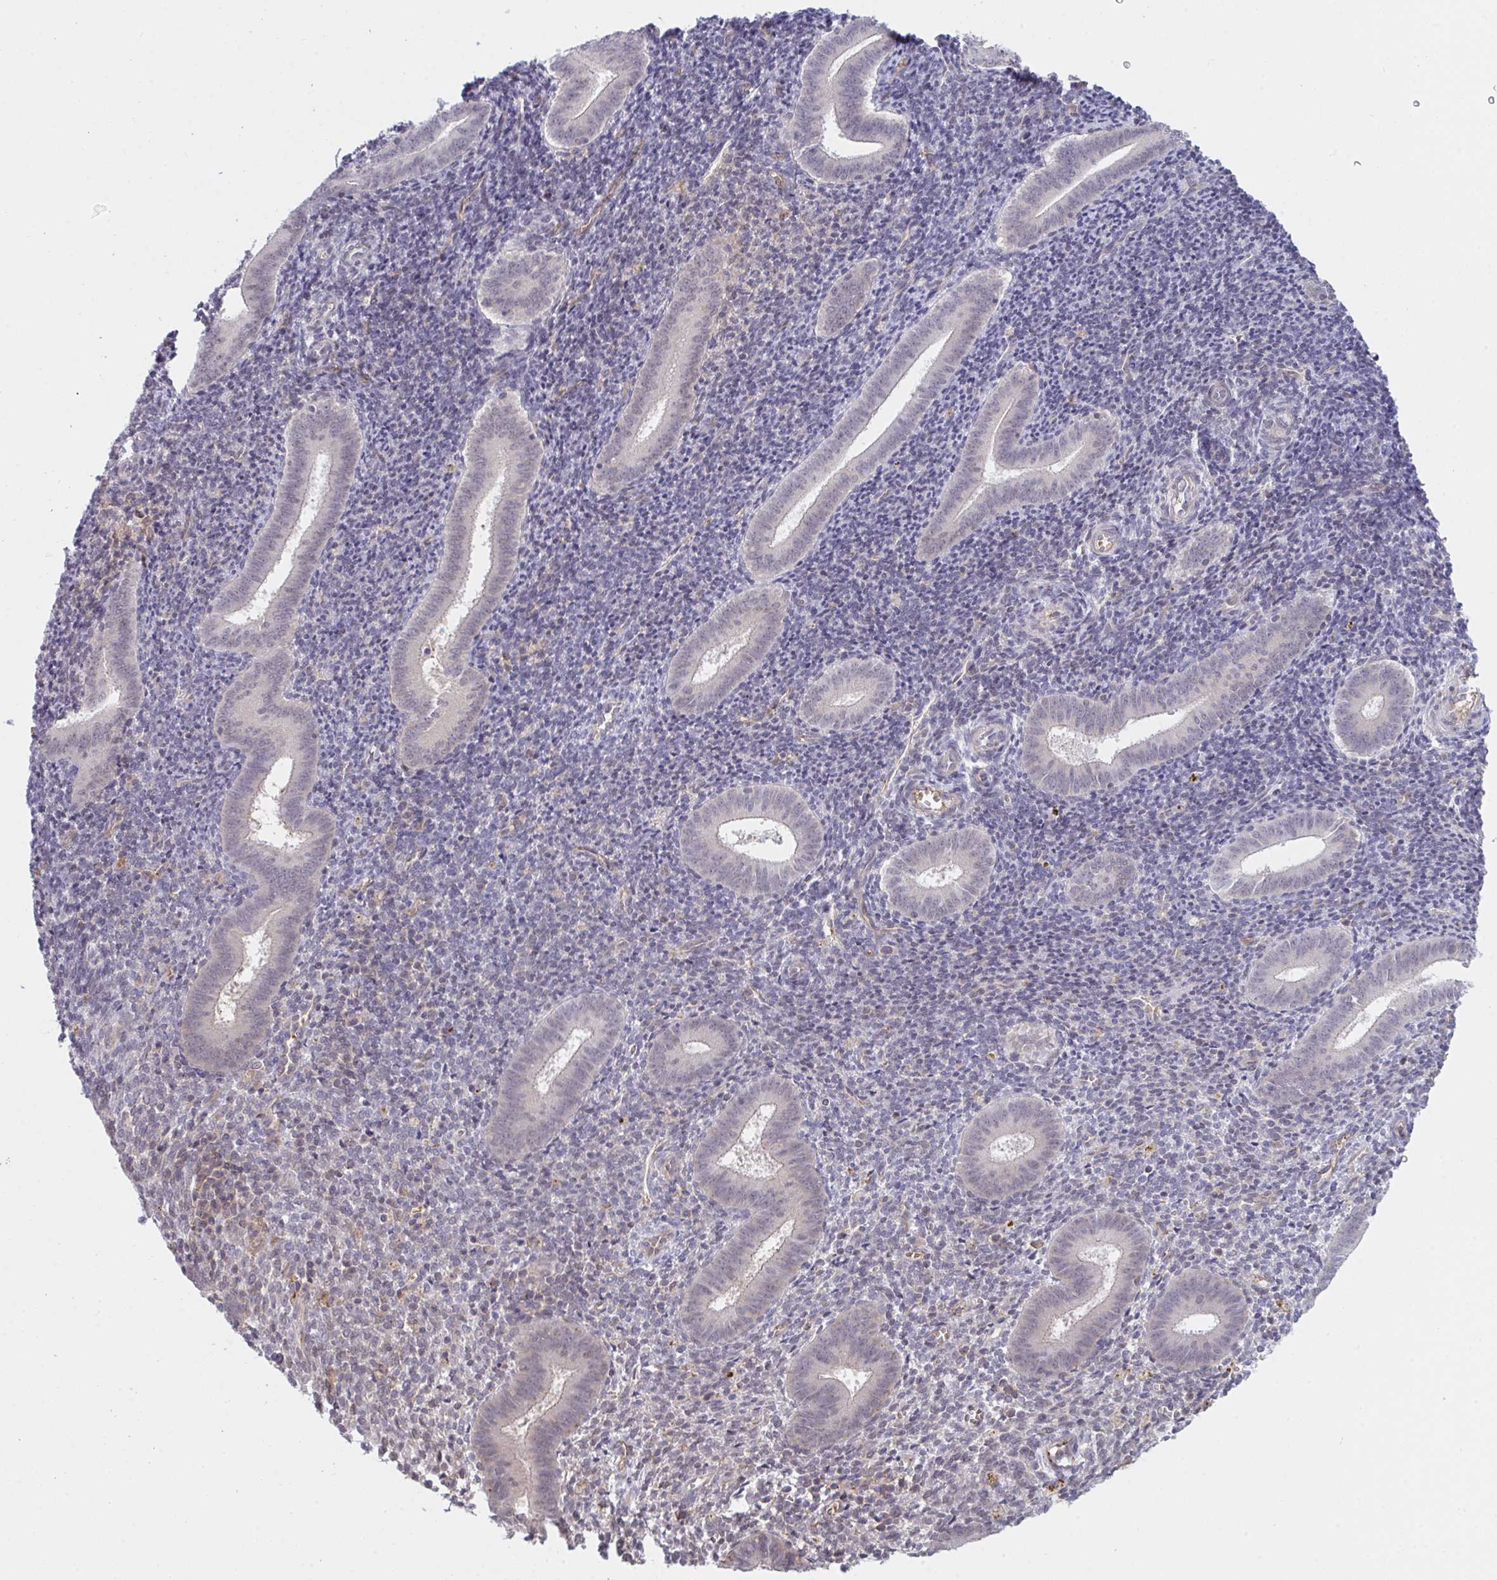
{"staining": {"intensity": "moderate", "quantity": "<25%", "location": "cytoplasmic/membranous"}, "tissue": "endometrium", "cell_type": "Cells in endometrial stroma", "image_type": "normal", "snomed": [{"axis": "morphology", "description": "Normal tissue, NOS"}, {"axis": "topography", "description": "Endometrium"}], "caption": "High-magnification brightfield microscopy of normal endometrium stained with DAB (3,3'-diaminobenzidine) (brown) and counterstained with hematoxylin (blue). cells in endometrial stroma exhibit moderate cytoplasmic/membranous staining is present in about<25% of cells. The staining was performed using DAB (3,3'-diaminobenzidine), with brown indicating positive protein expression. Nuclei are stained blue with hematoxylin.", "gene": "DSCAML1", "patient": {"sex": "female", "age": 25}}